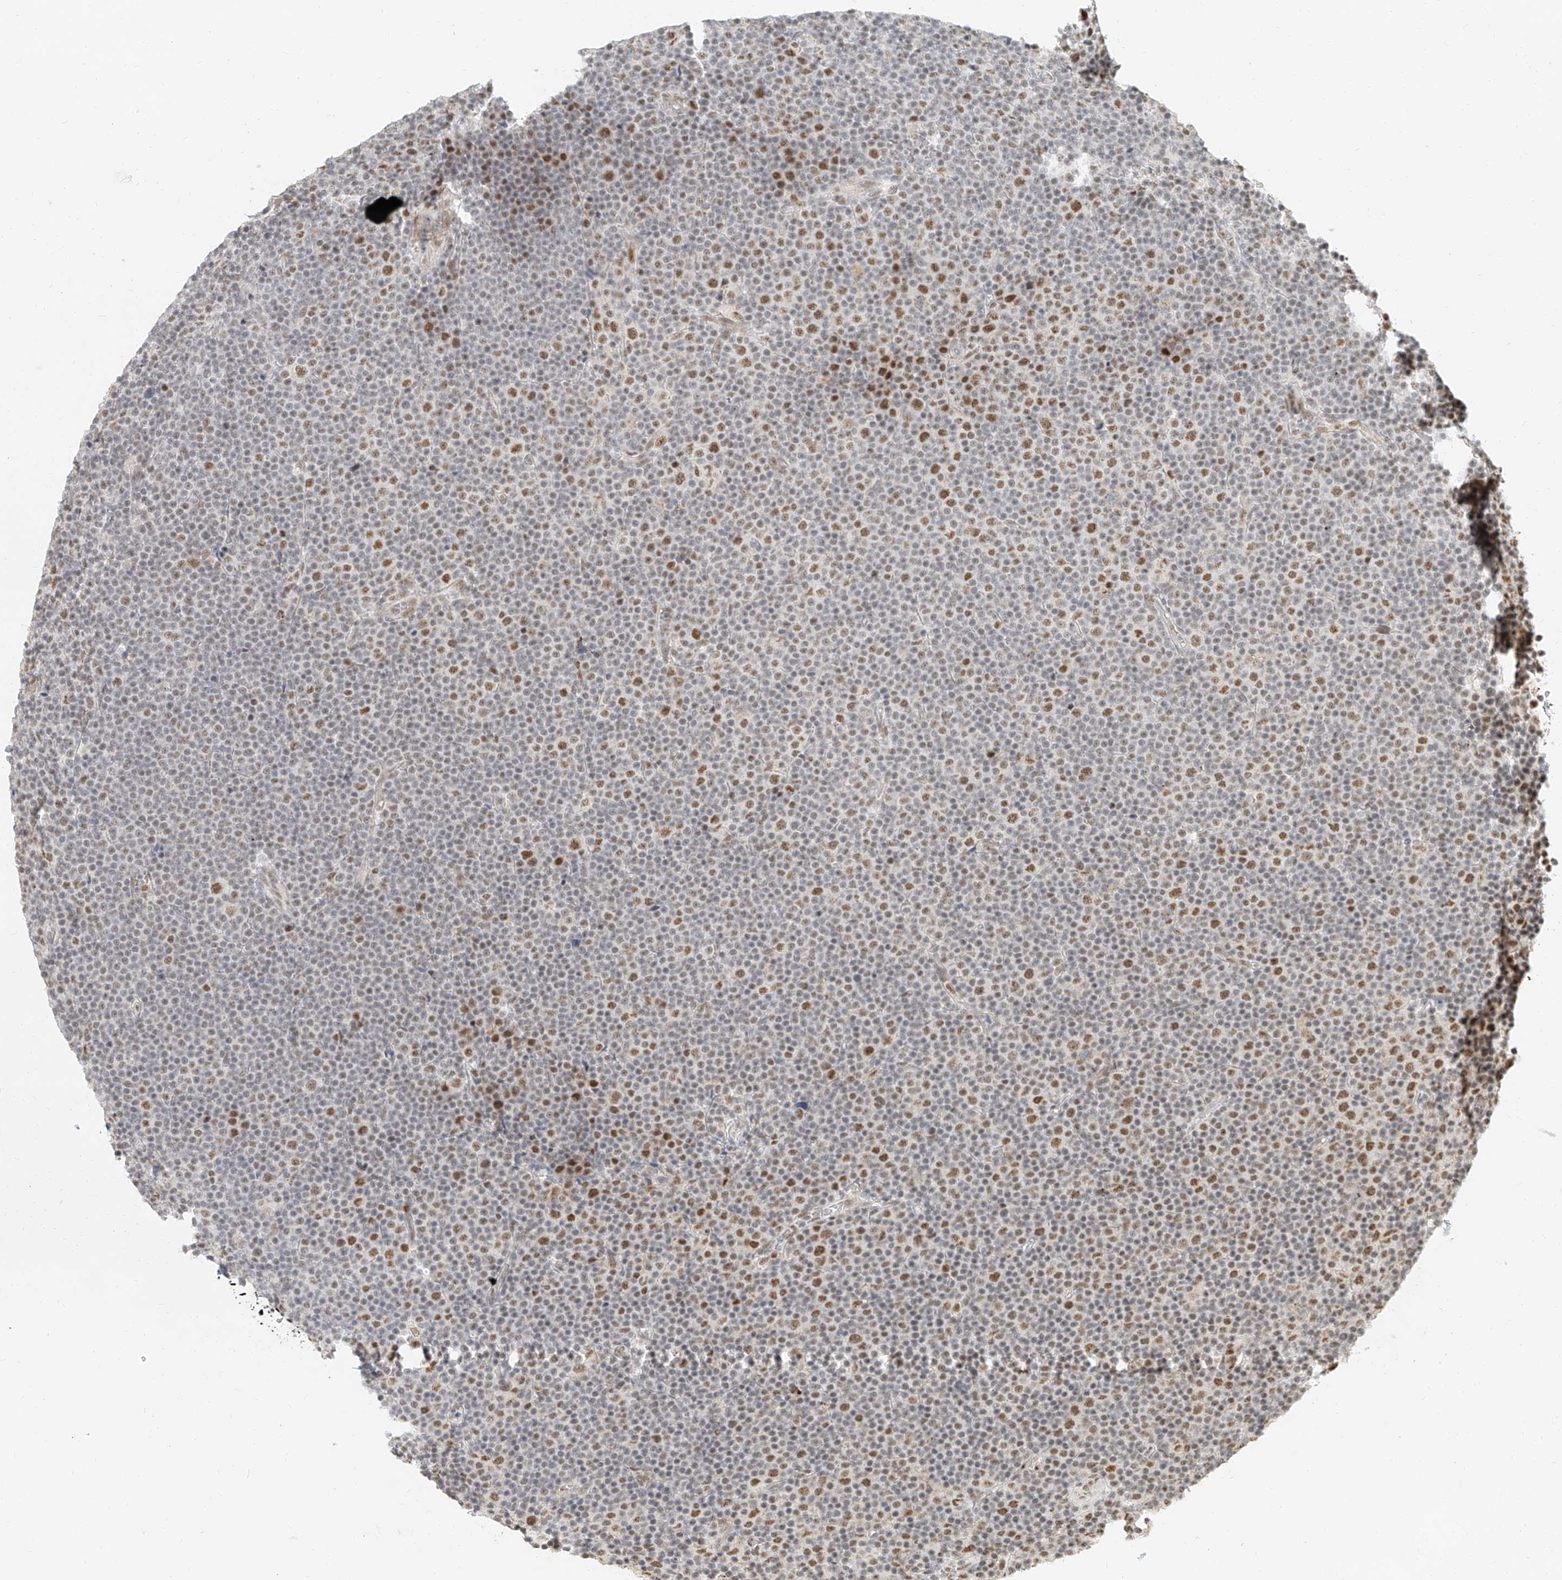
{"staining": {"intensity": "moderate", "quantity": "25%-75%", "location": "nuclear"}, "tissue": "lymphoma", "cell_type": "Tumor cells", "image_type": "cancer", "snomed": [{"axis": "morphology", "description": "Malignant lymphoma, non-Hodgkin's type, Low grade"}, {"axis": "topography", "description": "Lymph node"}], "caption": "About 25%-75% of tumor cells in human lymphoma show moderate nuclear protein expression as visualized by brown immunohistochemical staining.", "gene": "CXorf58", "patient": {"sex": "female", "age": 67}}